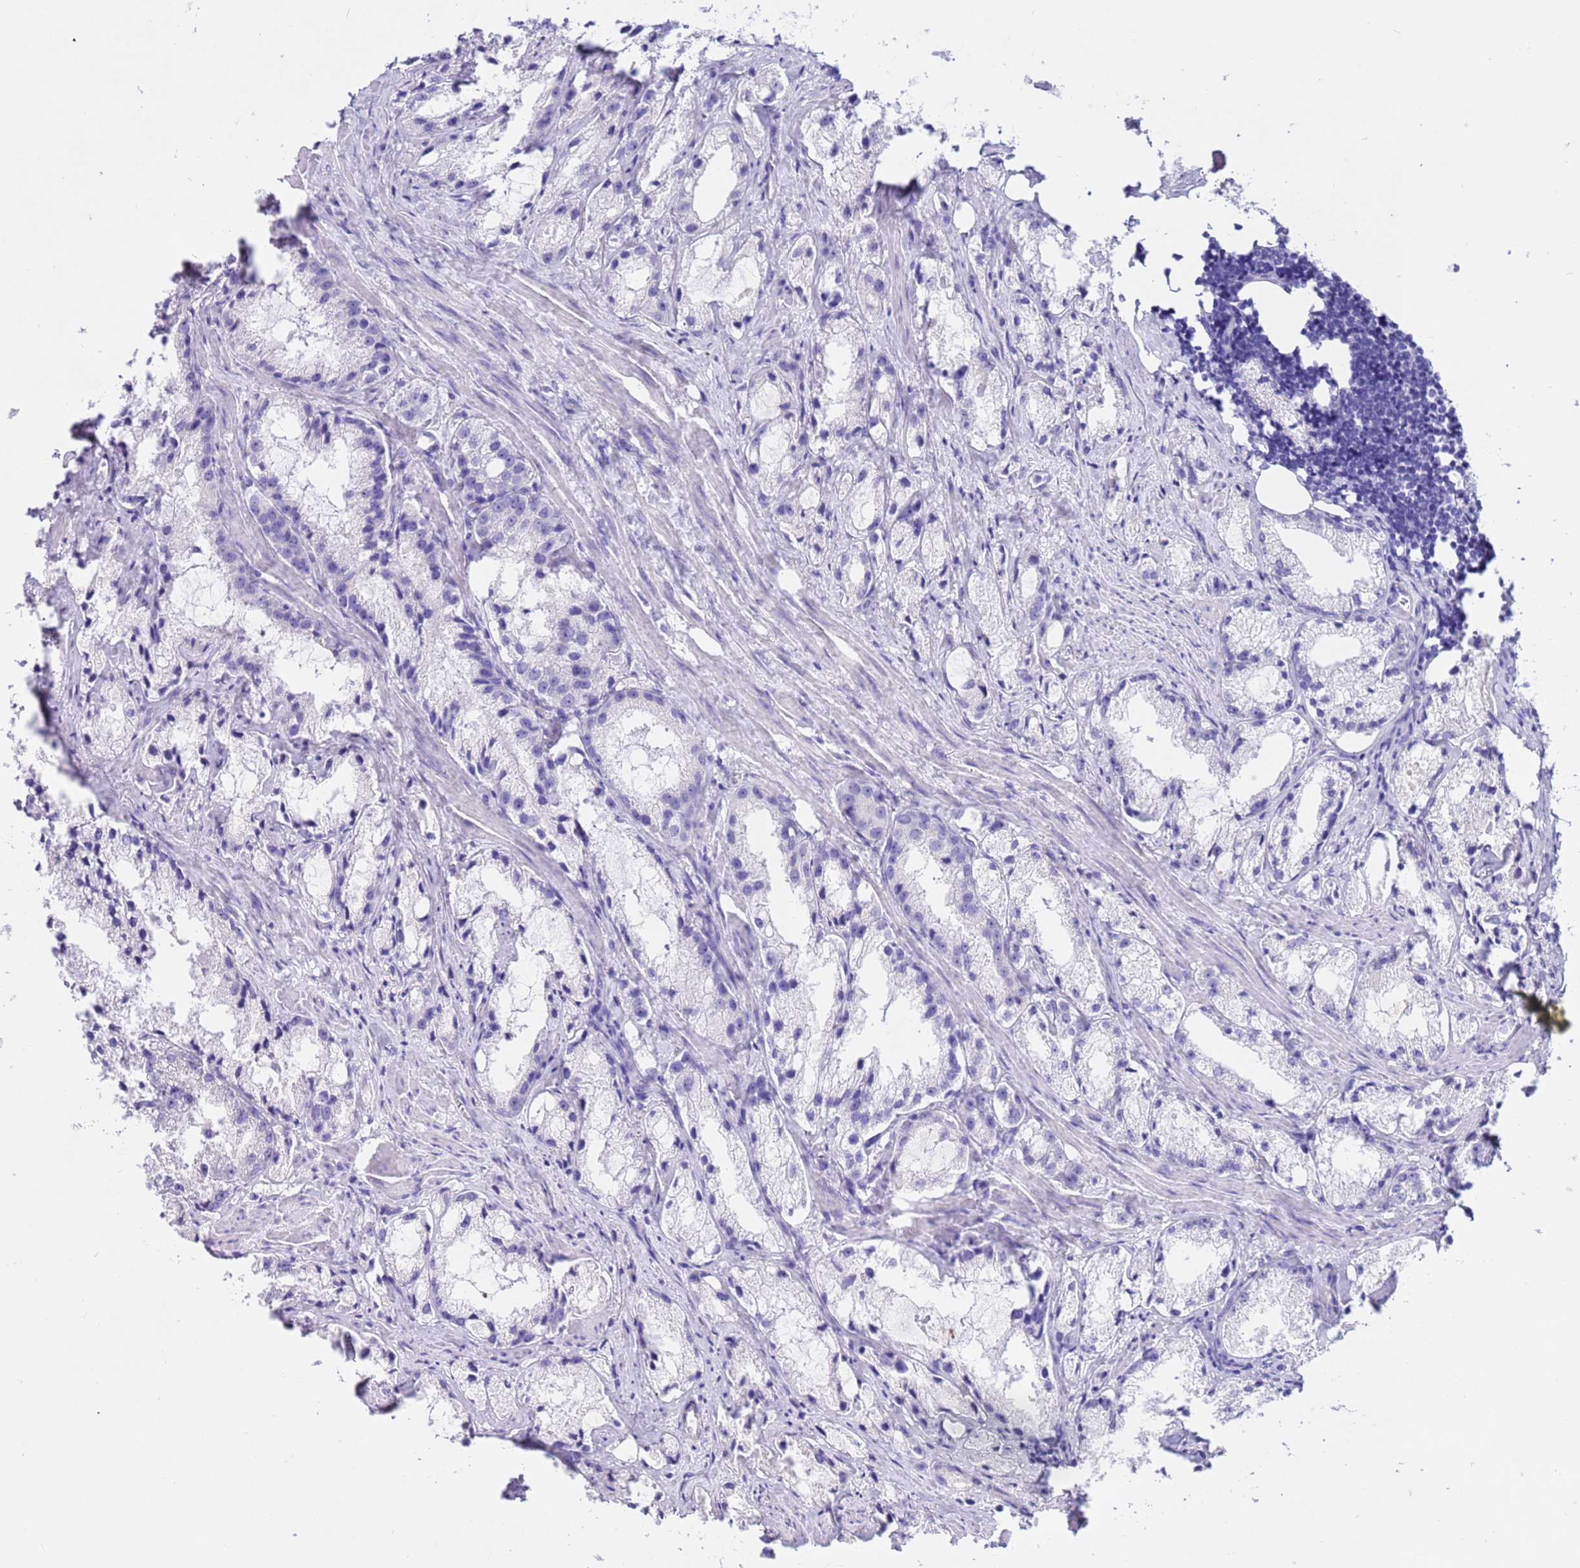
{"staining": {"intensity": "negative", "quantity": "none", "location": "none"}, "tissue": "prostate cancer", "cell_type": "Tumor cells", "image_type": "cancer", "snomed": [{"axis": "morphology", "description": "Adenocarcinoma, High grade"}, {"axis": "topography", "description": "Prostate"}], "caption": "An immunohistochemistry image of prostate cancer is shown. There is no staining in tumor cells of prostate cancer.", "gene": "CPB1", "patient": {"sex": "male", "age": 66}}